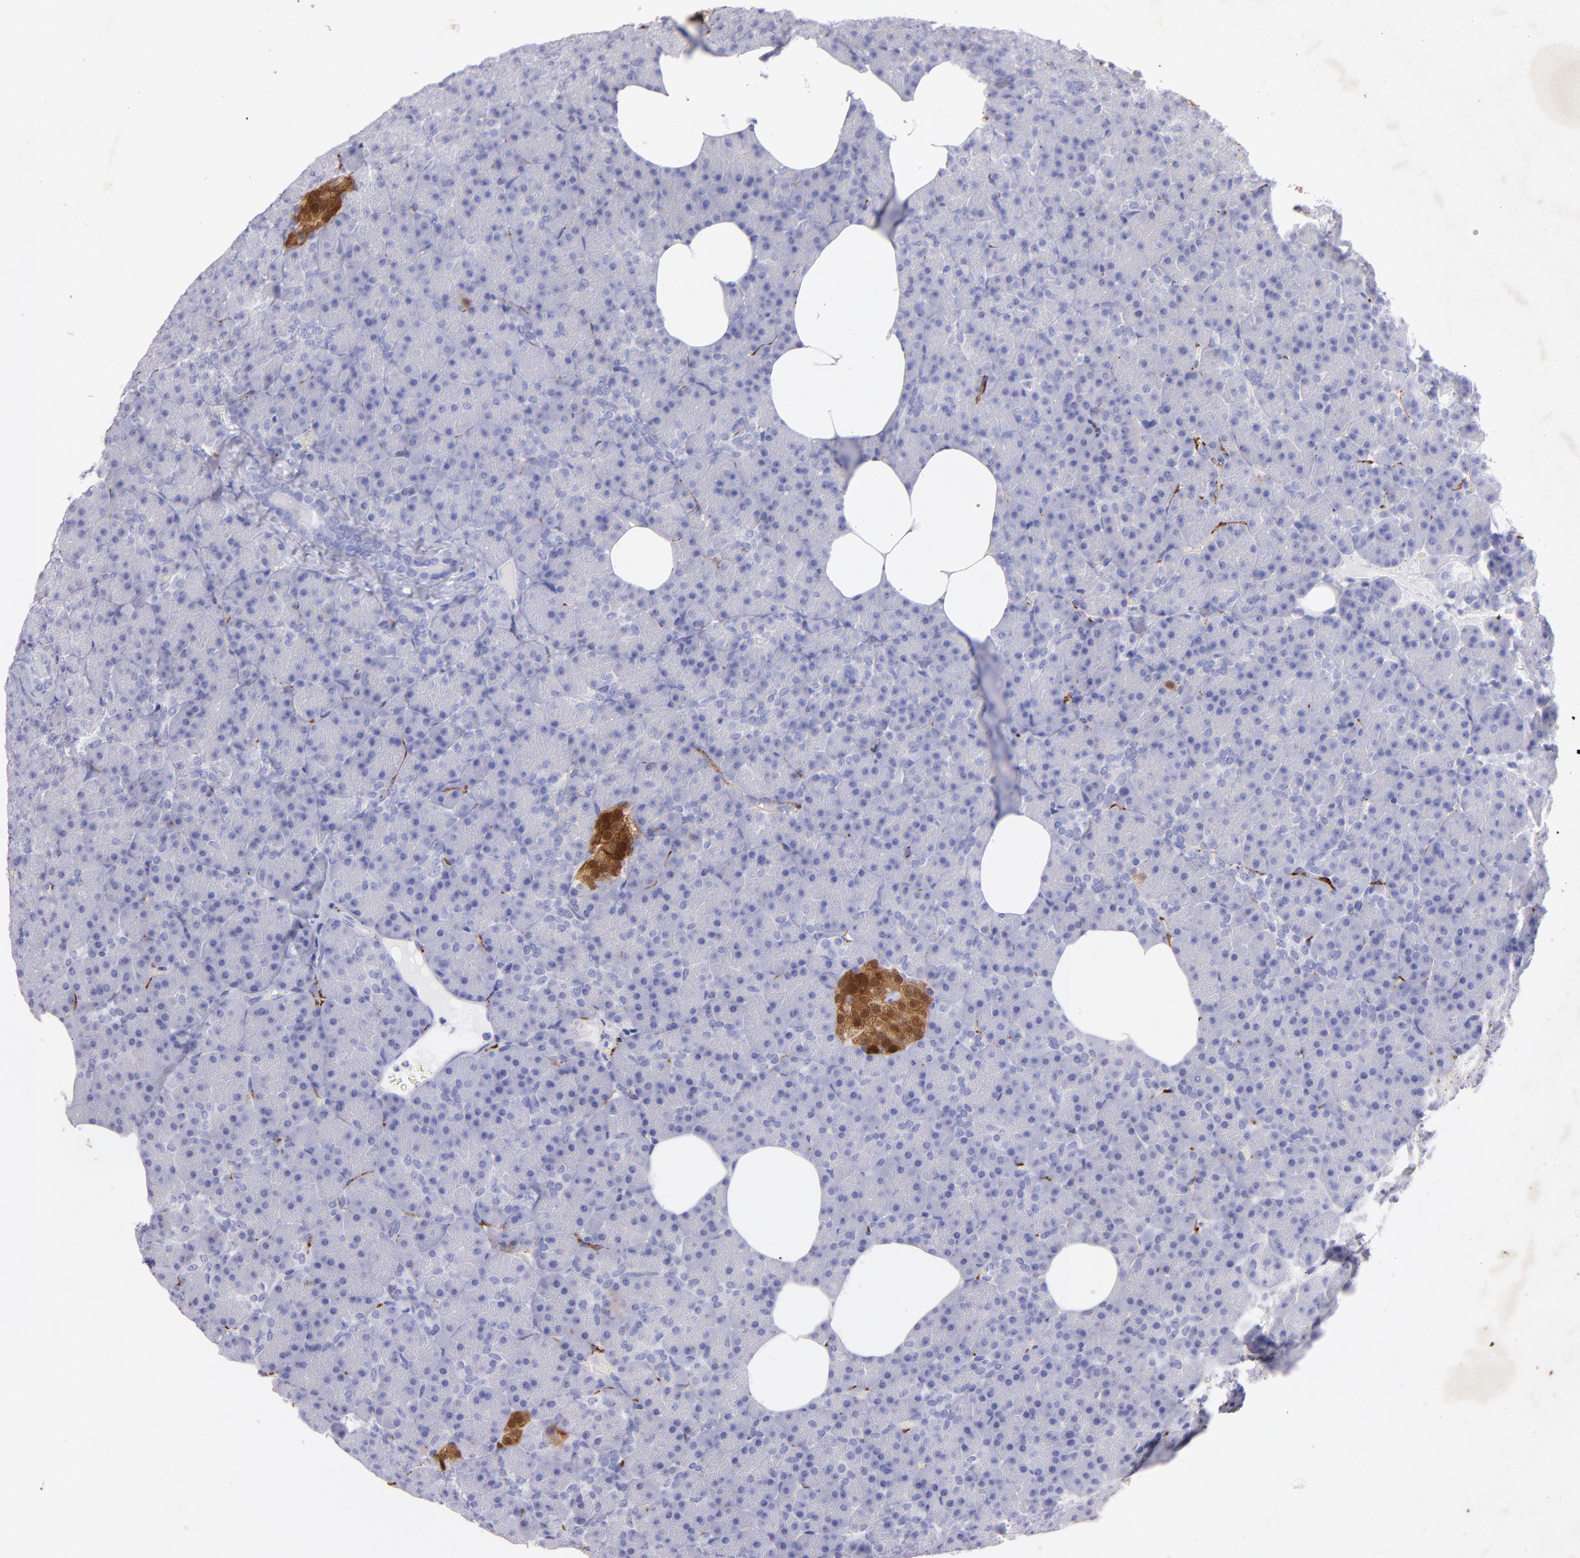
{"staining": {"intensity": "negative", "quantity": "none", "location": "none"}, "tissue": "pancreas", "cell_type": "Exocrine glandular cells", "image_type": "normal", "snomed": [{"axis": "morphology", "description": "Normal tissue, NOS"}, {"axis": "topography", "description": "Pancreas"}], "caption": "The IHC image has no significant positivity in exocrine glandular cells of pancreas. (Brightfield microscopy of DAB (3,3'-diaminobenzidine) immunohistochemistry (IHC) at high magnification).", "gene": "UCHL1", "patient": {"sex": "female", "age": 35}}